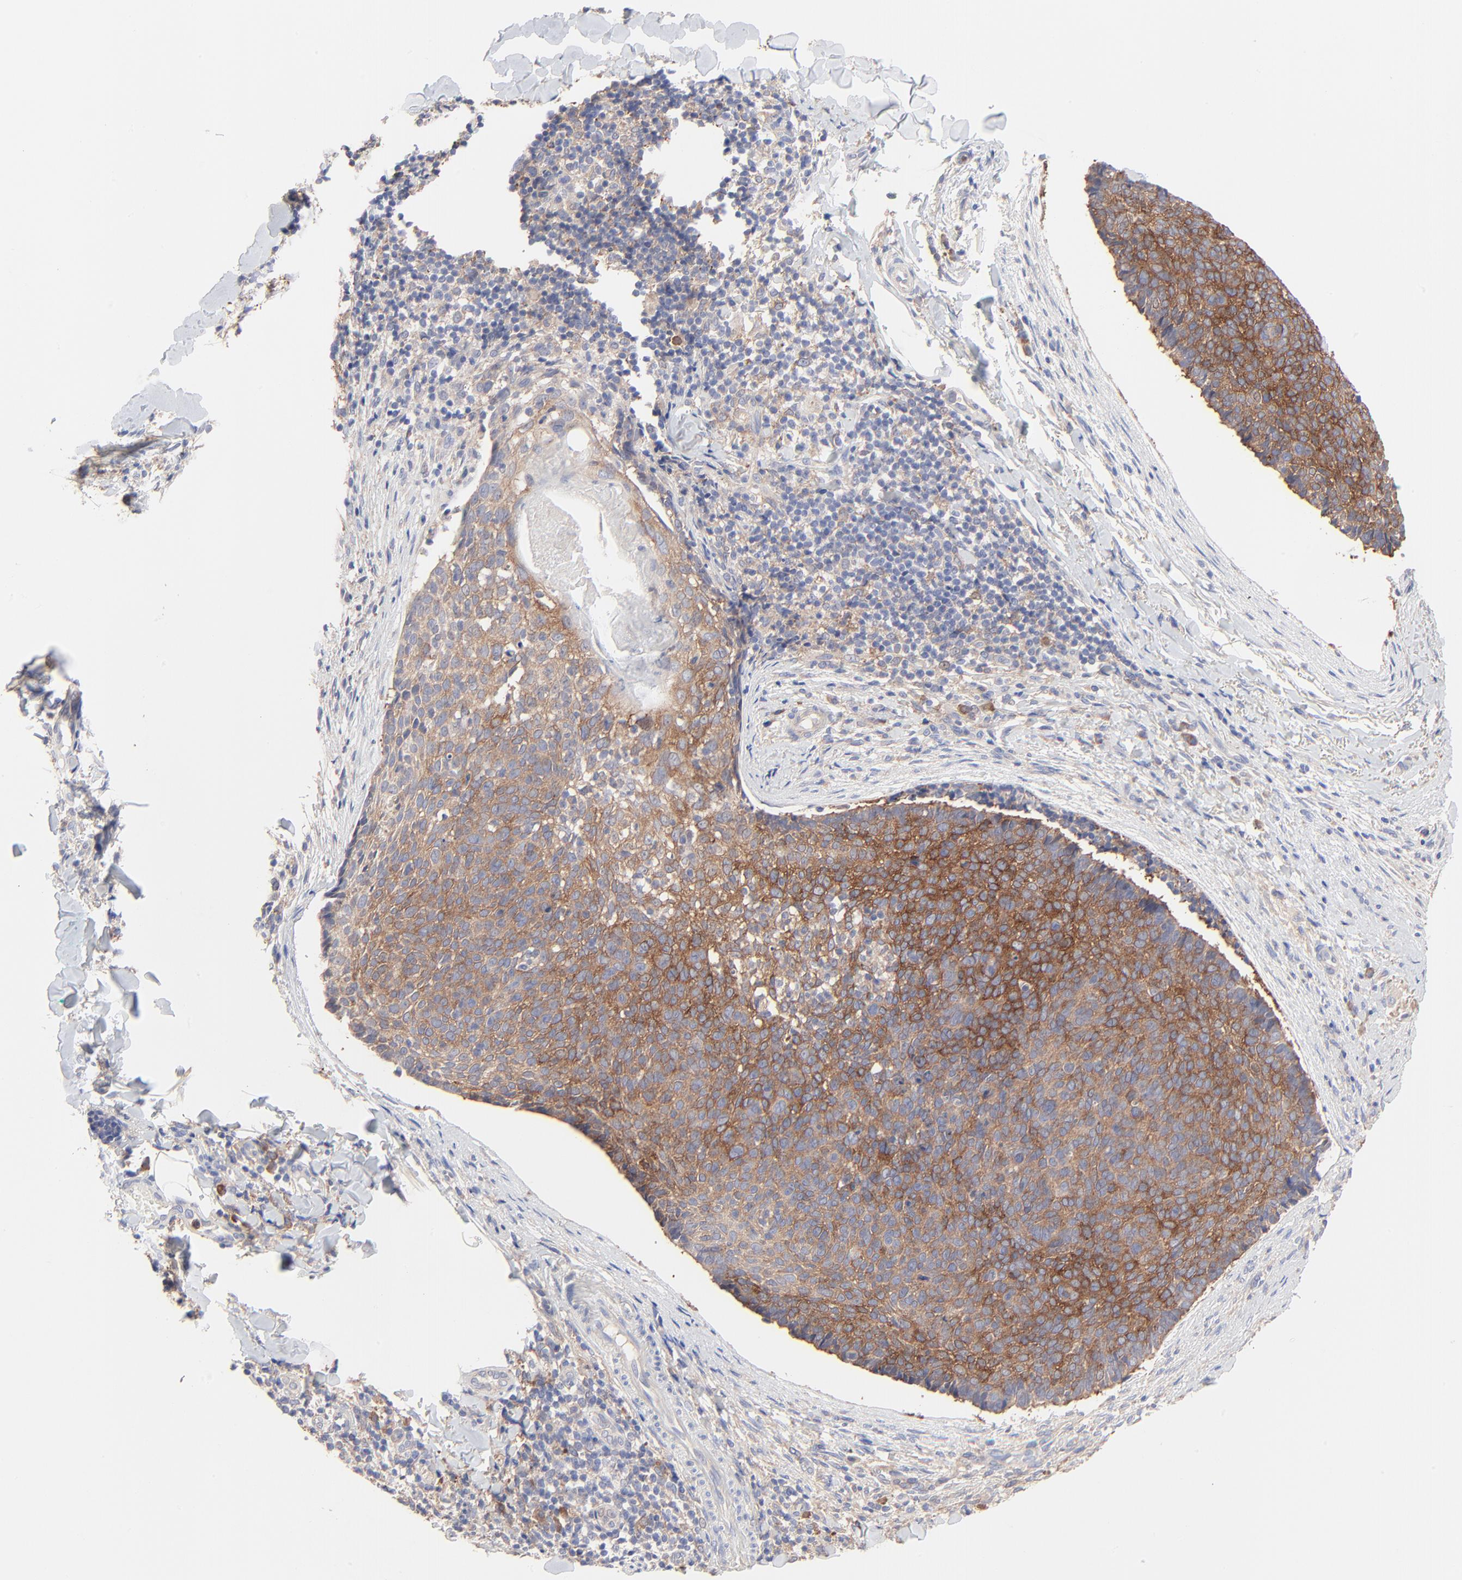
{"staining": {"intensity": "moderate", "quantity": ">75%", "location": "cytoplasmic/membranous"}, "tissue": "skin cancer", "cell_type": "Tumor cells", "image_type": "cancer", "snomed": [{"axis": "morphology", "description": "Normal tissue, NOS"}, {"axis": "morphology", "description": "Basal cell carcinoma"}, {"axis": "topography", "description": "Skin"}], "caption": "Moderate cytoplasmic/membranous protein staining is seen in about >75% of tumor cells in basal cell carcinoma (skin). The staining was performed using DAB to visualize the protein expression in brown, while the nuclei were stained in blue with hematoxylin (Magnification: 20x).", "gene": "PPFIBP2", "patient": {"sex": "female", "age": 57}}